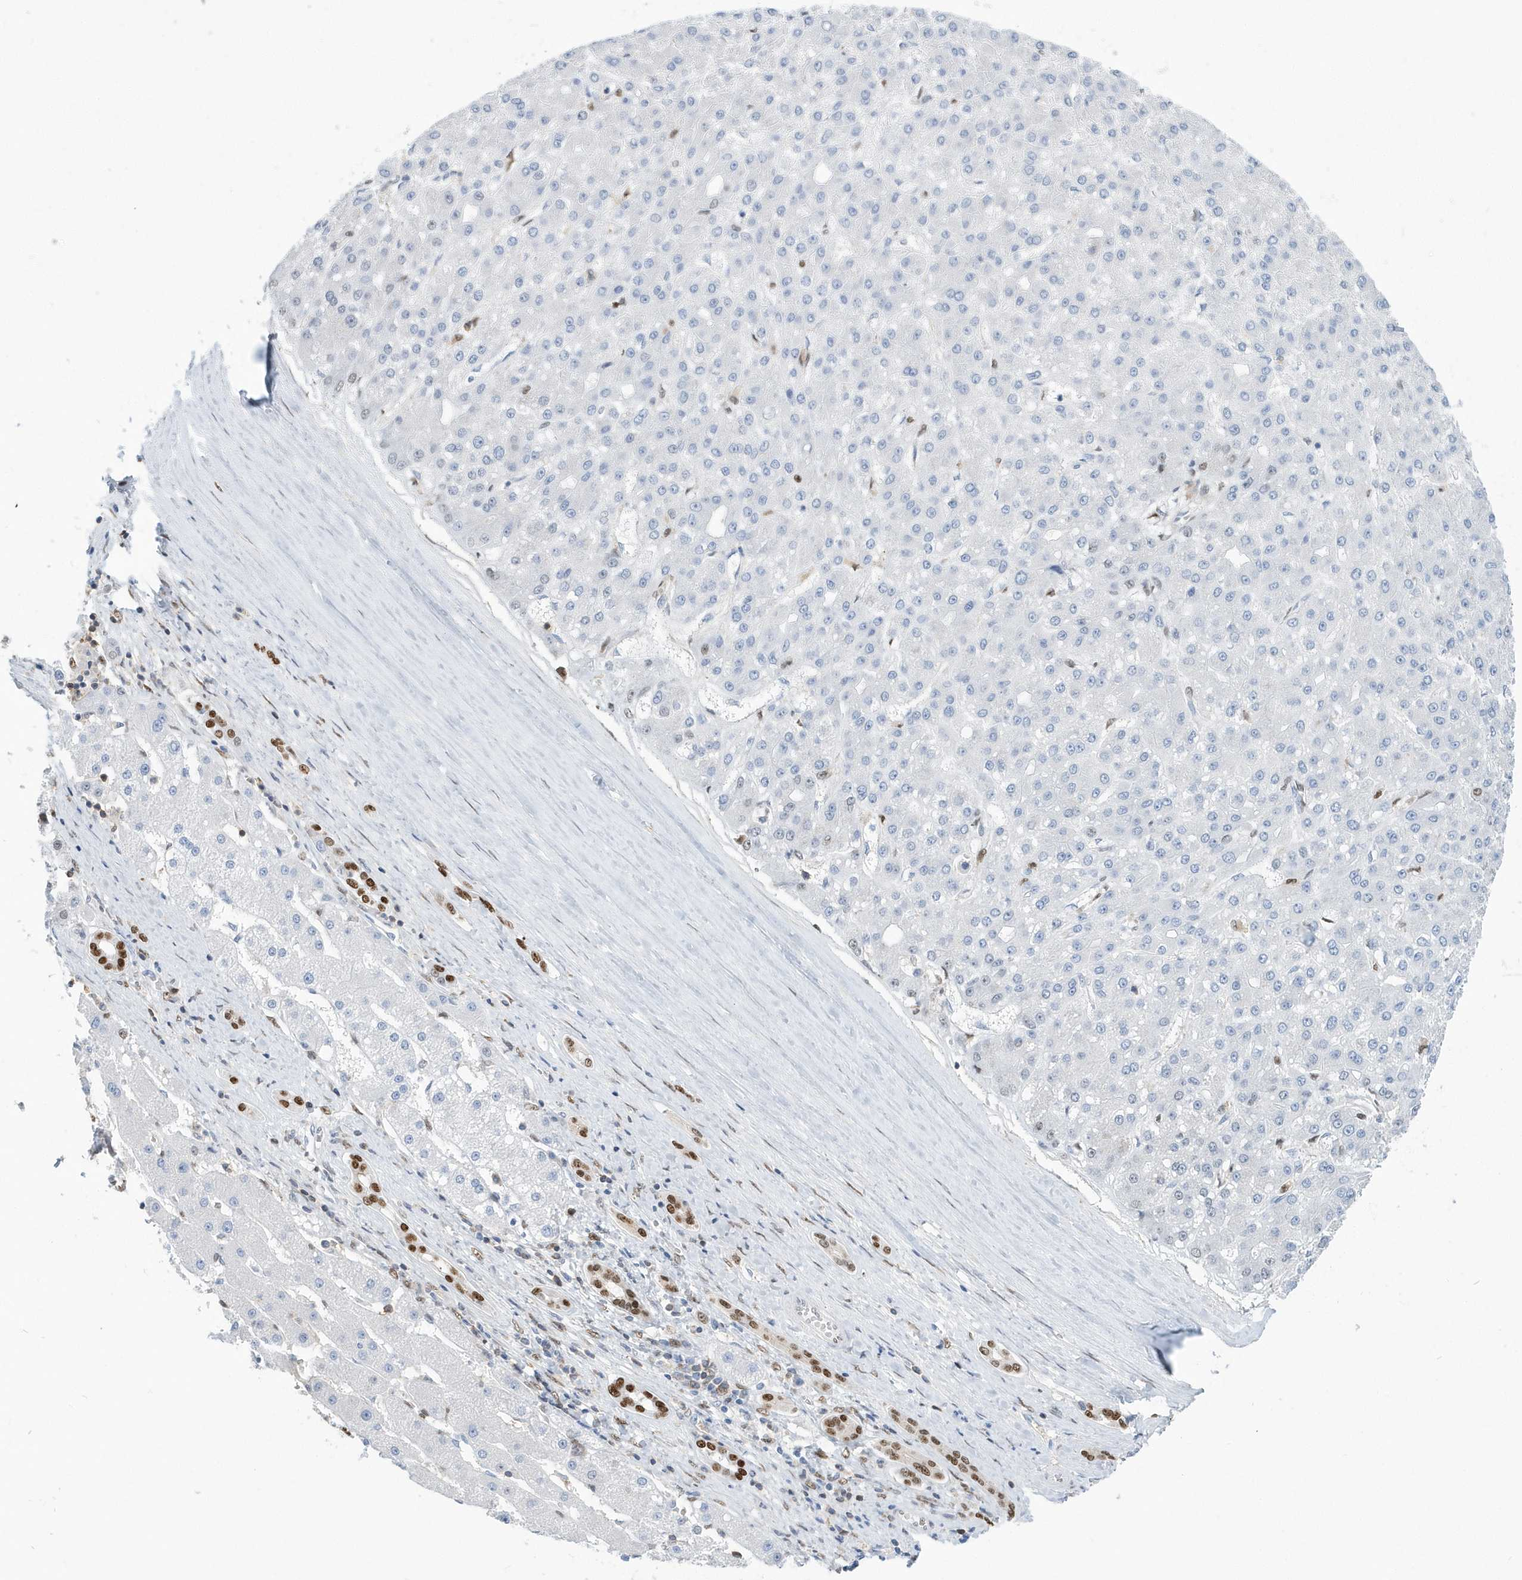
{"staining": {"intensity": "negative", "quantity": "none", "location": "none"}, "tissue": "liver cancer", "cell_type": "Tumor cells", "image_type": "cancer", "snomed": [{"axis": "morphology", "description": "Carcinoma, Hepatocellular, NOS"}, {"axis": "topography", "description": "Liver"}], "caption": "DAB (3,3'-diaminobenzidine) immunohistochemical staining of hepatocellular carcinoma (liver) exhibits no significant positivity in tumor cells.", "gene": "MACROH2A2", "patient": {"sex": "male", "age": 67}}